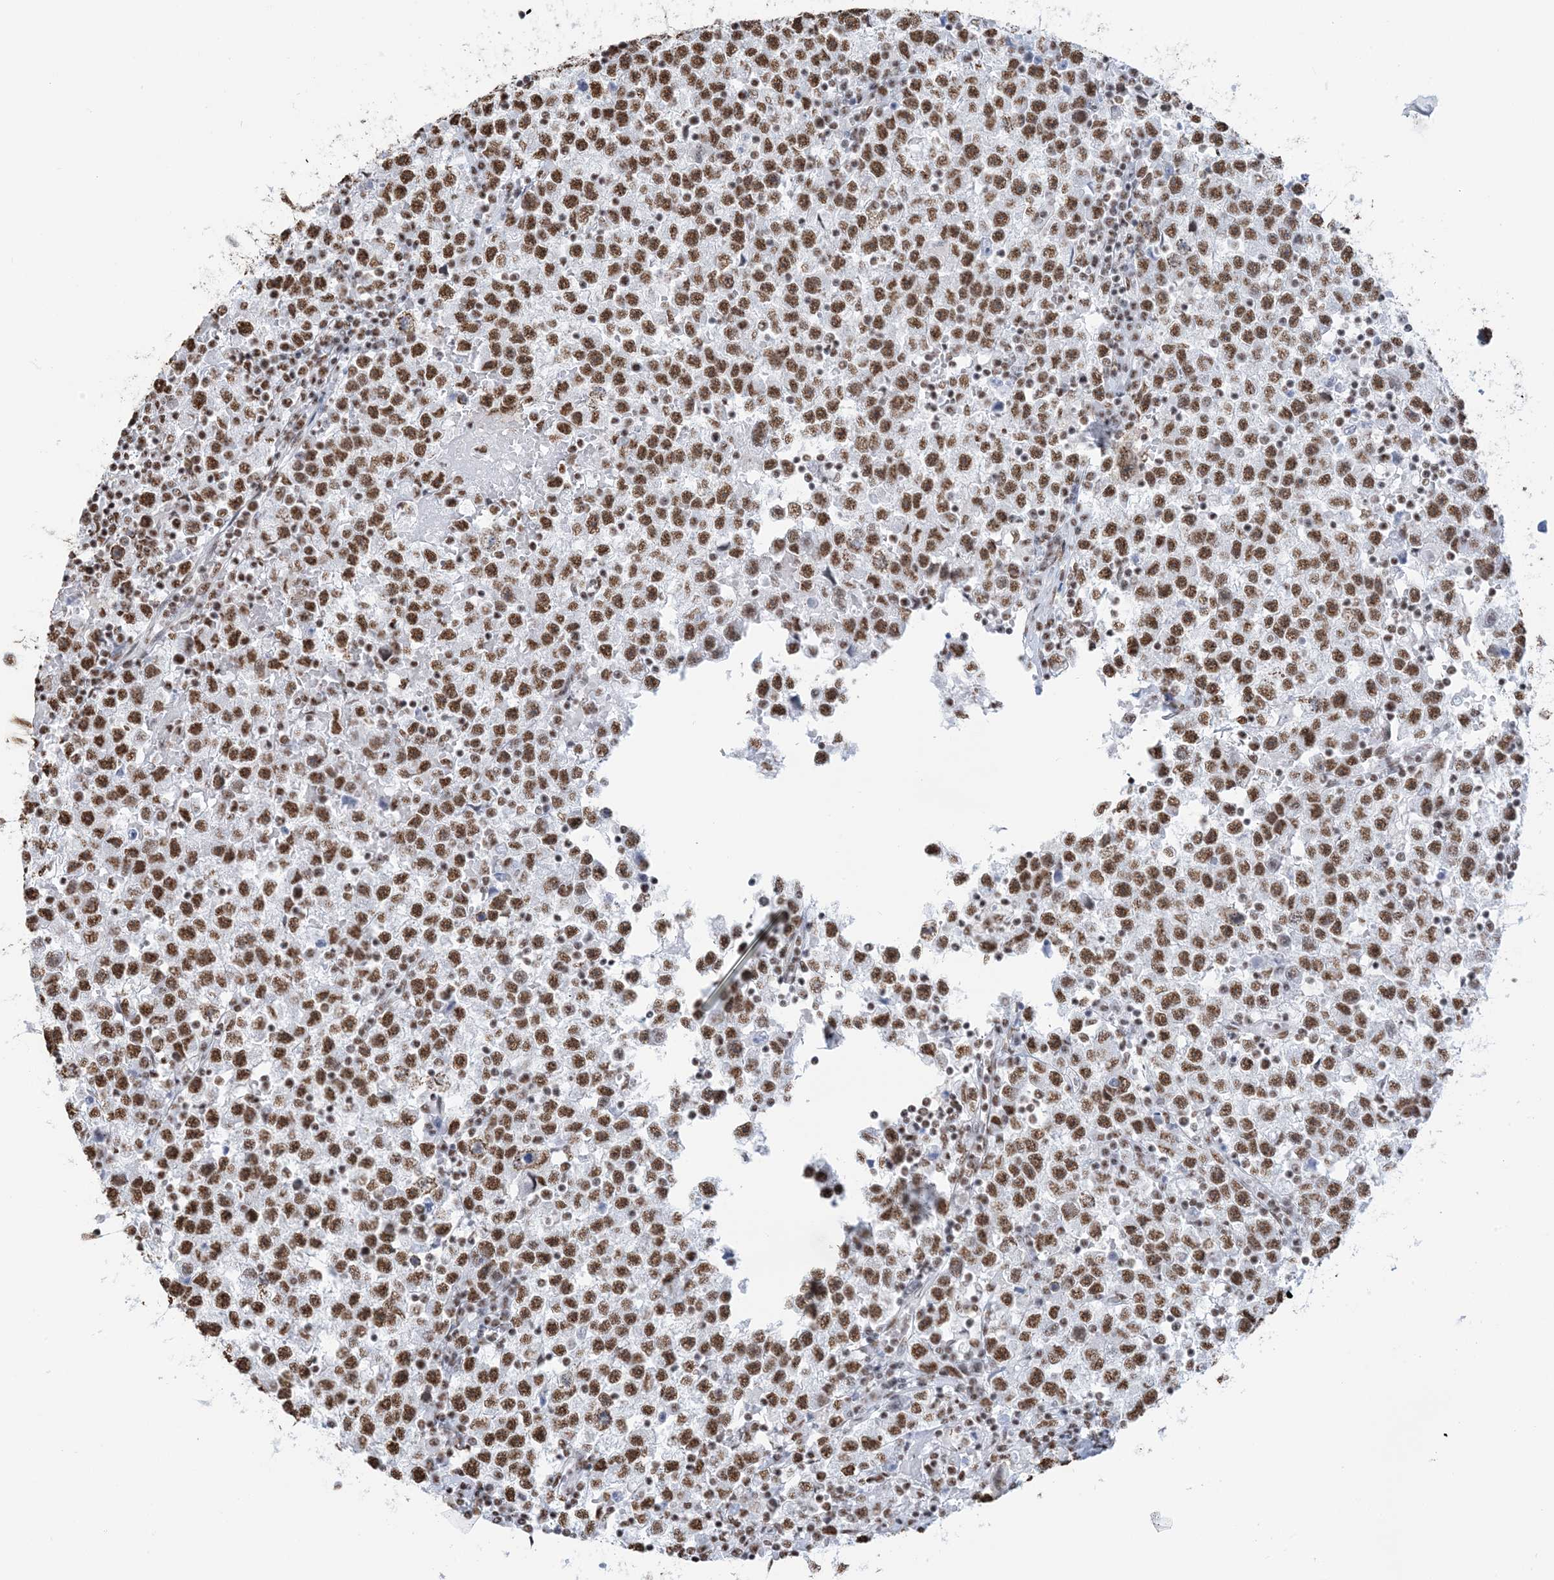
{"staining": {"intensity": "strong", "quantity": ">75%", "location": "nuclear"}, "tissue": "testis cancer", "cell_type": "Tumor cells", "image_type": "cancer", "snomed": [{"axis": "morphology", "description": "Seminoma, NOS"}, {"axis": "topography", "description": "Testis"}], "caption": "An image of seminoma (testis) stained for a protein shows strong nuclear brown staining in tumor cells.", "gene": "ZNF792", "patient": {"sex": "male", "age": 22}}